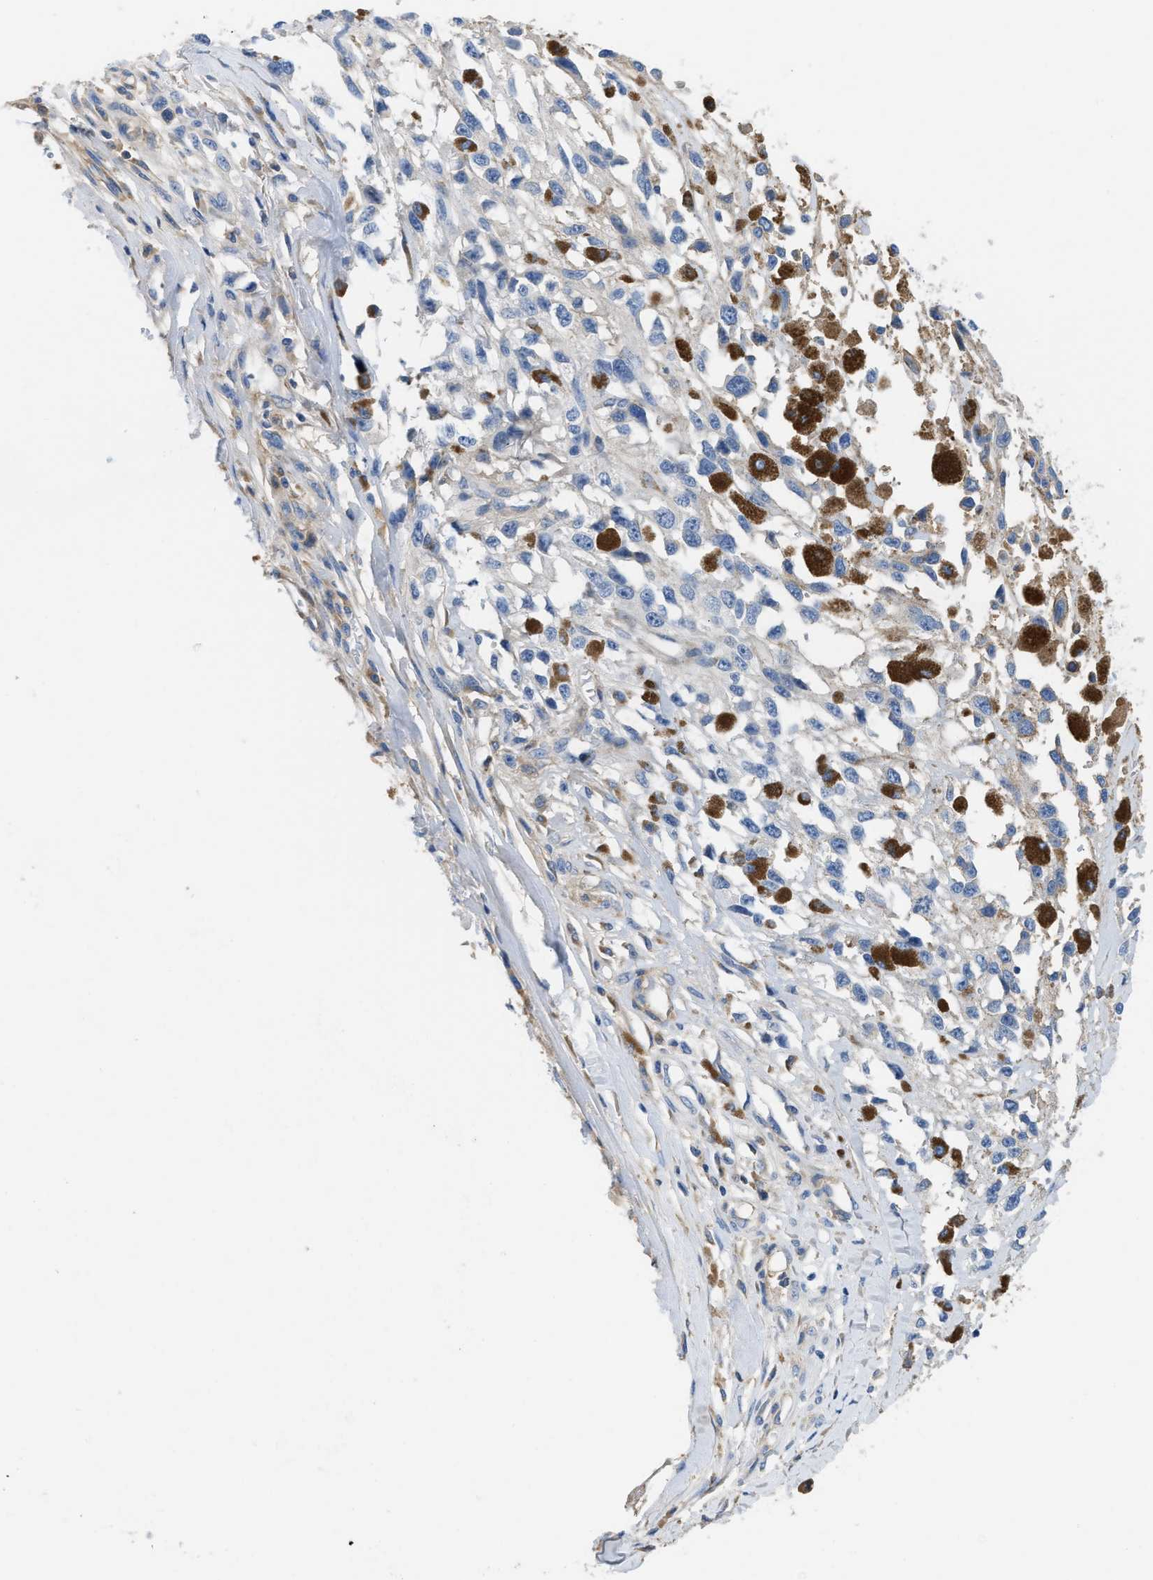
{"staining": {"intensity": "negative", "quantity": "none", "location": "none"}, "tissue": "melanoma", "cell_type": "Tumor cells", "image_type": "cancer", "snomed": [{"axis": "morphology", "description": "Malignant melanoma, Metastatic site"}, {"axis": "topography", "description": "Lymph node"}], "caption": "A histopathology image of human malignant melanoma (metastatic site) is negative for staining in tumor cells. (DAB immunohistochemistry with hematoxylin counter stain).", "gene": "C1S", "patient": {"sex": "male", "age": 59}}